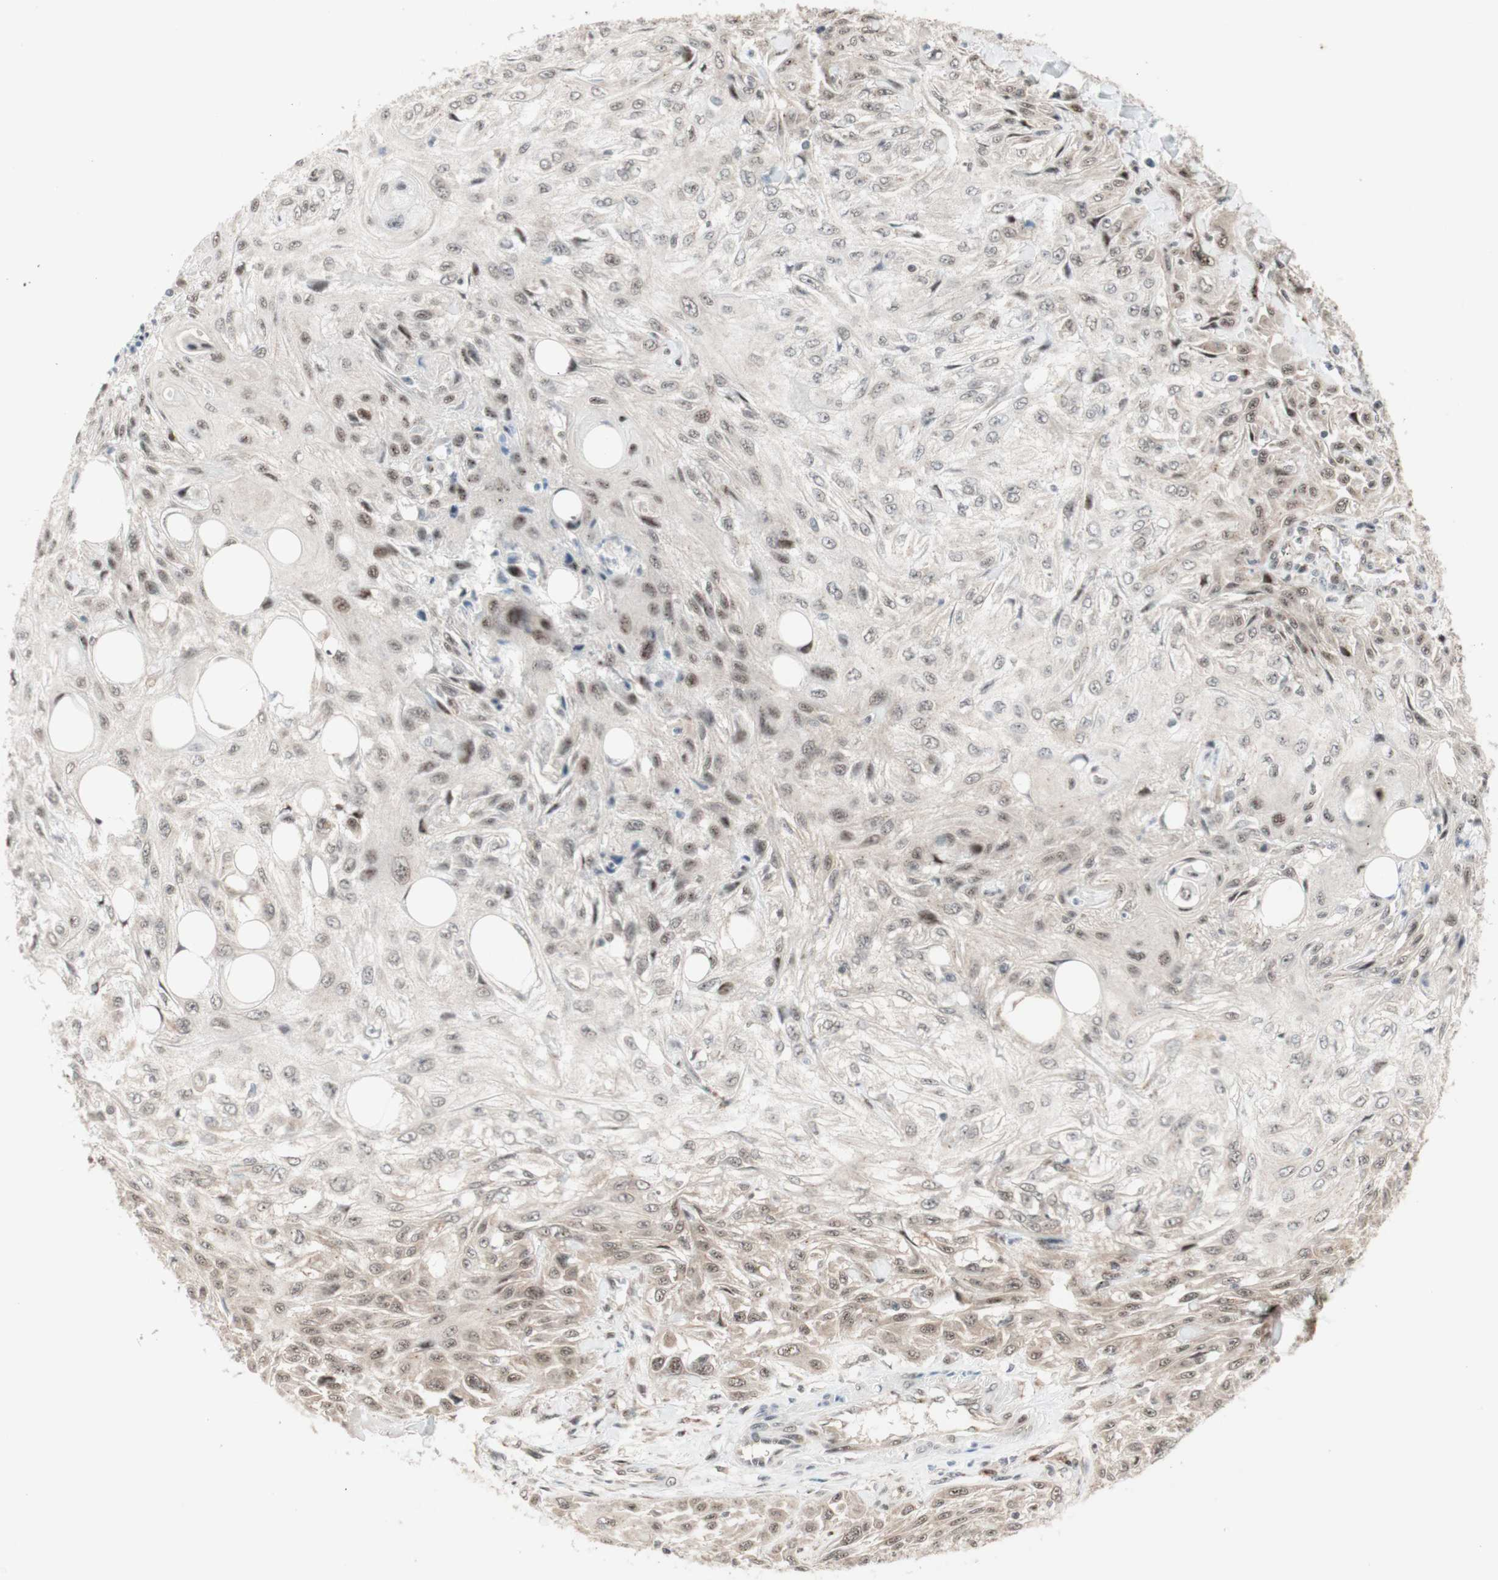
{"staining": {"intensity": "moderate", "quantity": ">75%", "location": "cytoplasmic/membranous"}, "tissue": "skin cancer", "cell_type": "Tumor cells", "image_type": "cancer", "snomed": [{"axis": "morphology", "description": "Squamous cell carcinoma, NOS"}, {"axis": "topography", "description": "Skin"}], "caption": "Immunohistochemical staining of human skin cancer shows medium levels of moderate cytoplasmic/membranous protein expression in approximately >75% of tumor cells.", "gene": "CYLD", "patient": {"sex": "male", "age": 75}}